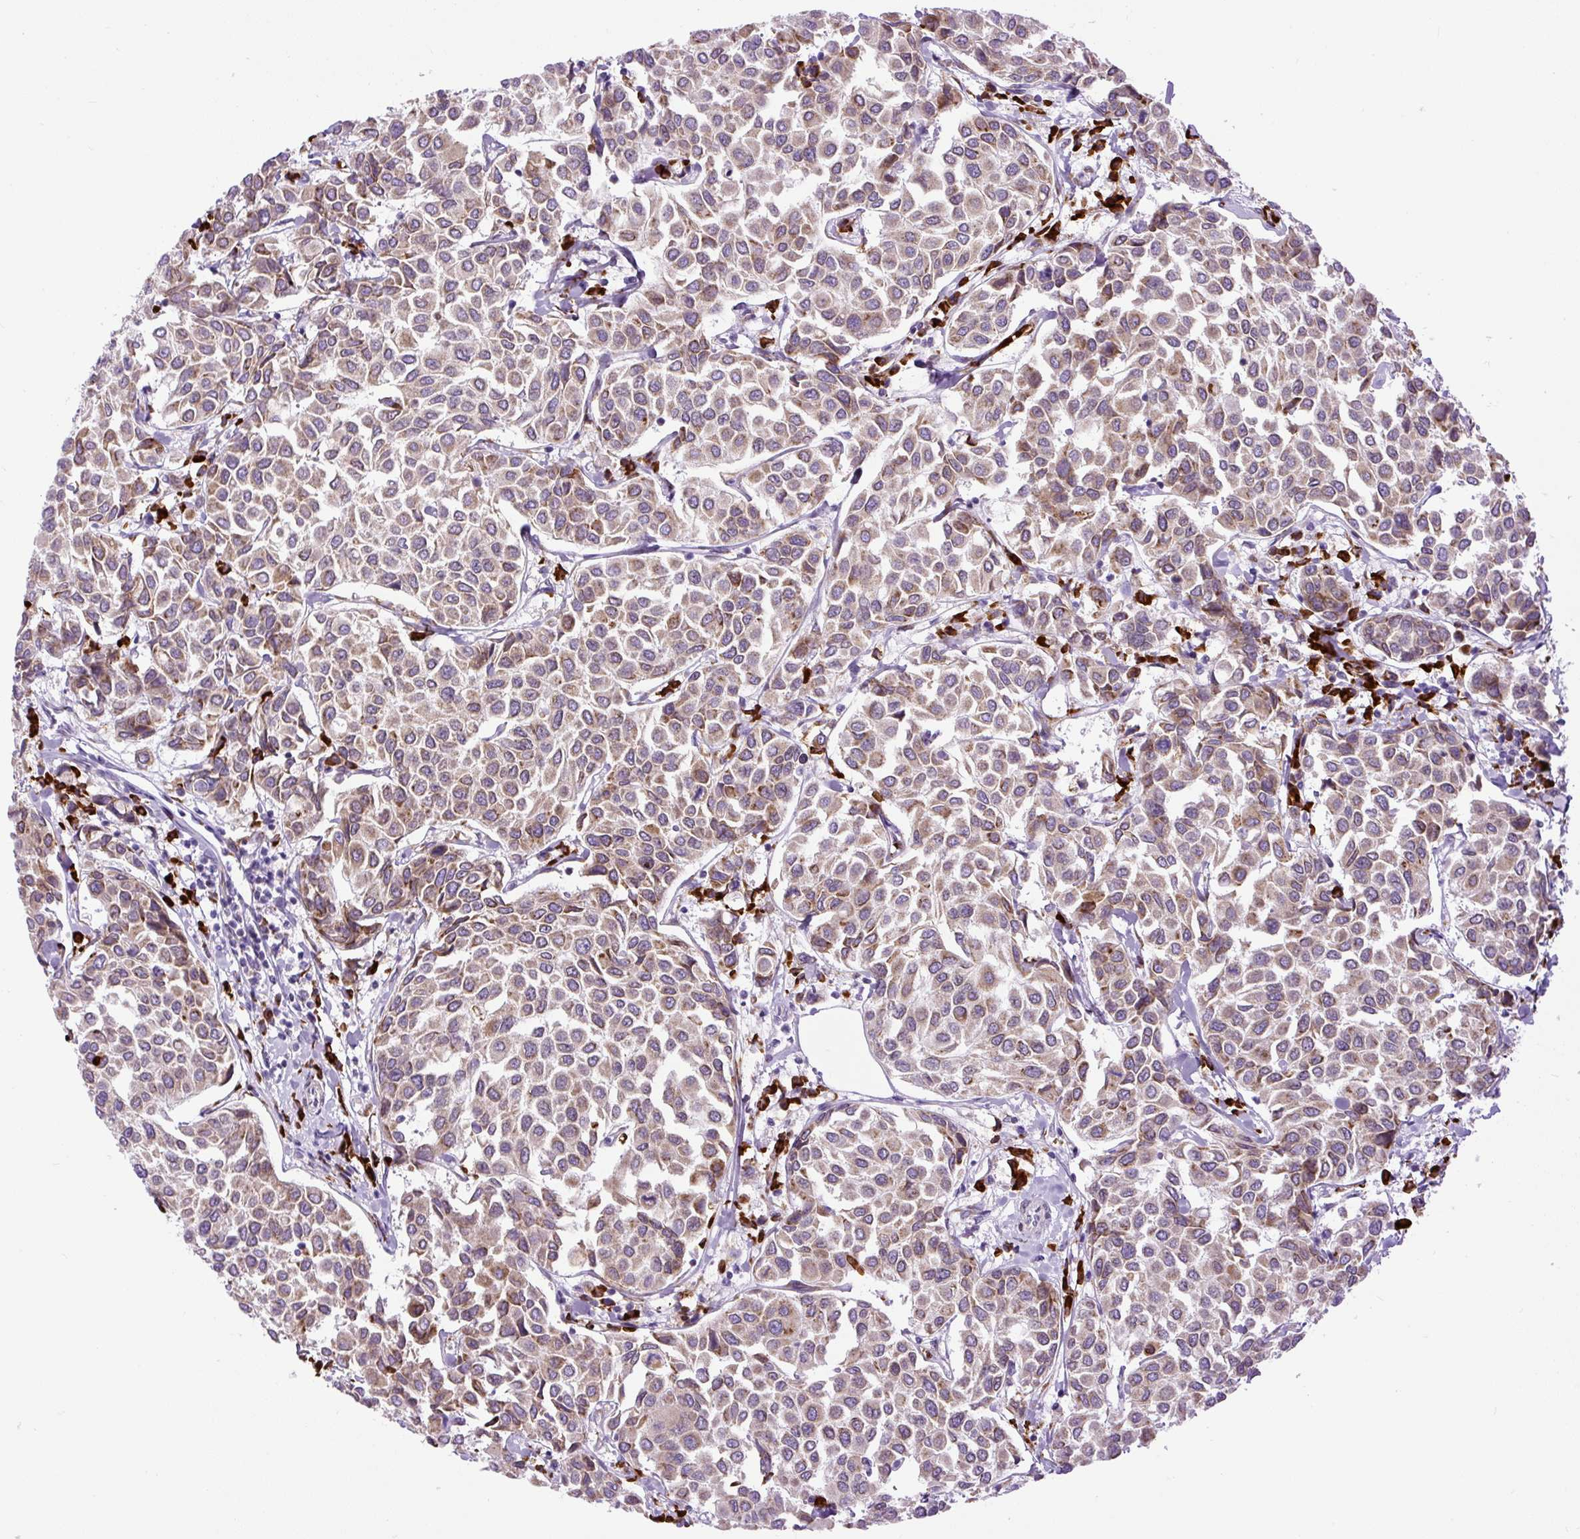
{"staining": {"intensity": "moderate", "quantity": ">75%", "location": "cytoplasmic/membranous"}, "tissue": "breast cancer", "cell_type": "Tumor cells", "image_type": "cancer", "snomed": [{"axis": "morphology", "description": "Duct carcinoma"}, {"axis": "topography", "description": "Breast"}], "caption": "Protein staining shows moderate cytoplasmic/membranous staining in approximately >75% of tumor cells in breast cancer (infiltrating ductal carcinoma). (DAB (3,3'-diaminobenzidine) IHC with brightfield microscopy, high magnification).", "gene": "DDOST", "patient": {"sex": "female", "age": 55}}